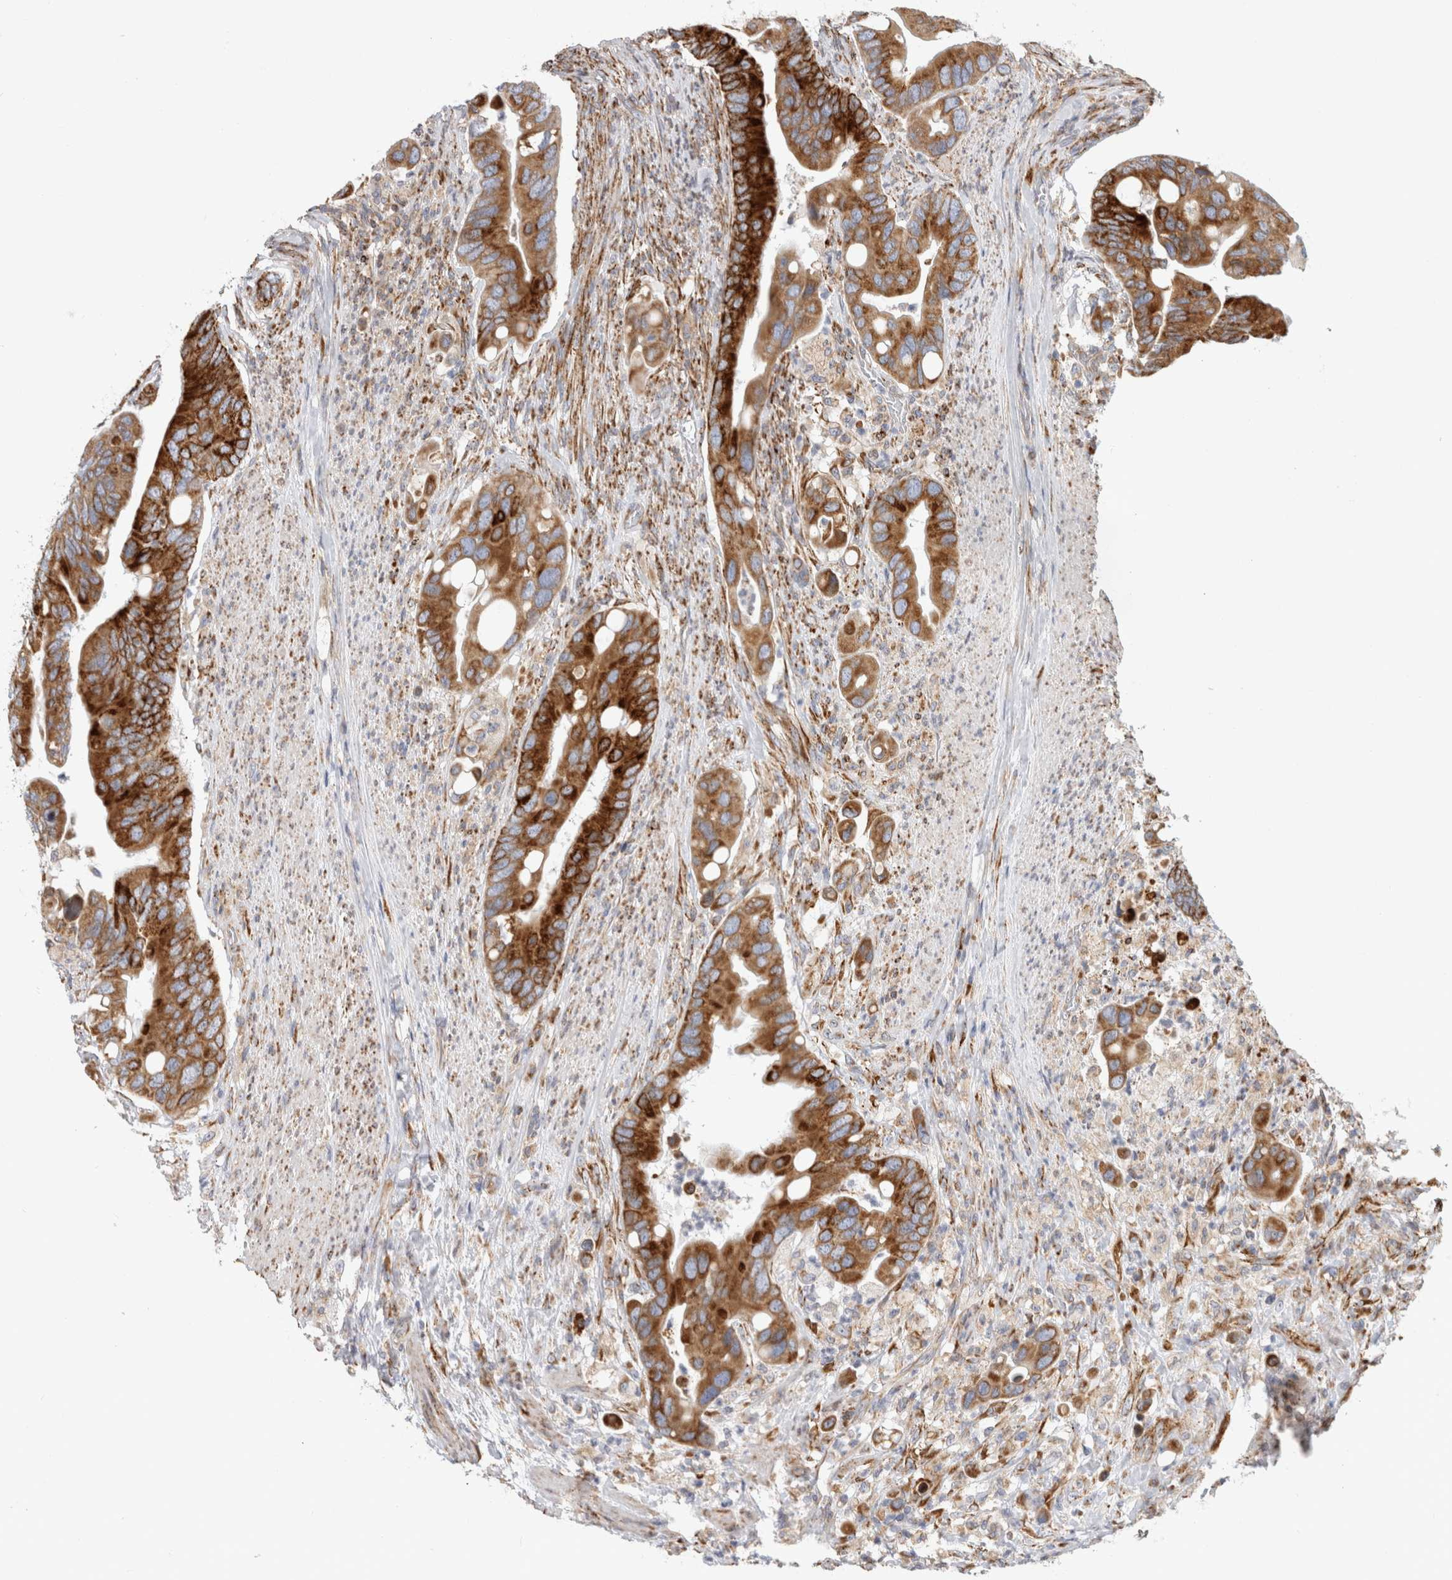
{"staining": {"intensity": "strong", "quantity": ">75%", "location": "cytoplasmic/membranous"}, "tissue": "colorectal cancer", "cell_type": "Tumor cells", "image_type": "cancer", "snomed": [{"axis": "morphology", "description": "Adenocarcinoma, NOS"}, {"axis": "topography", "description": "Rectum"}], "caption": "Human colorectal adenocarcinoma stained with a protein marker reveals strong staining in tumor cells.", "gene": "RPN2", "patient": {"sex": "female", "age": 57}}